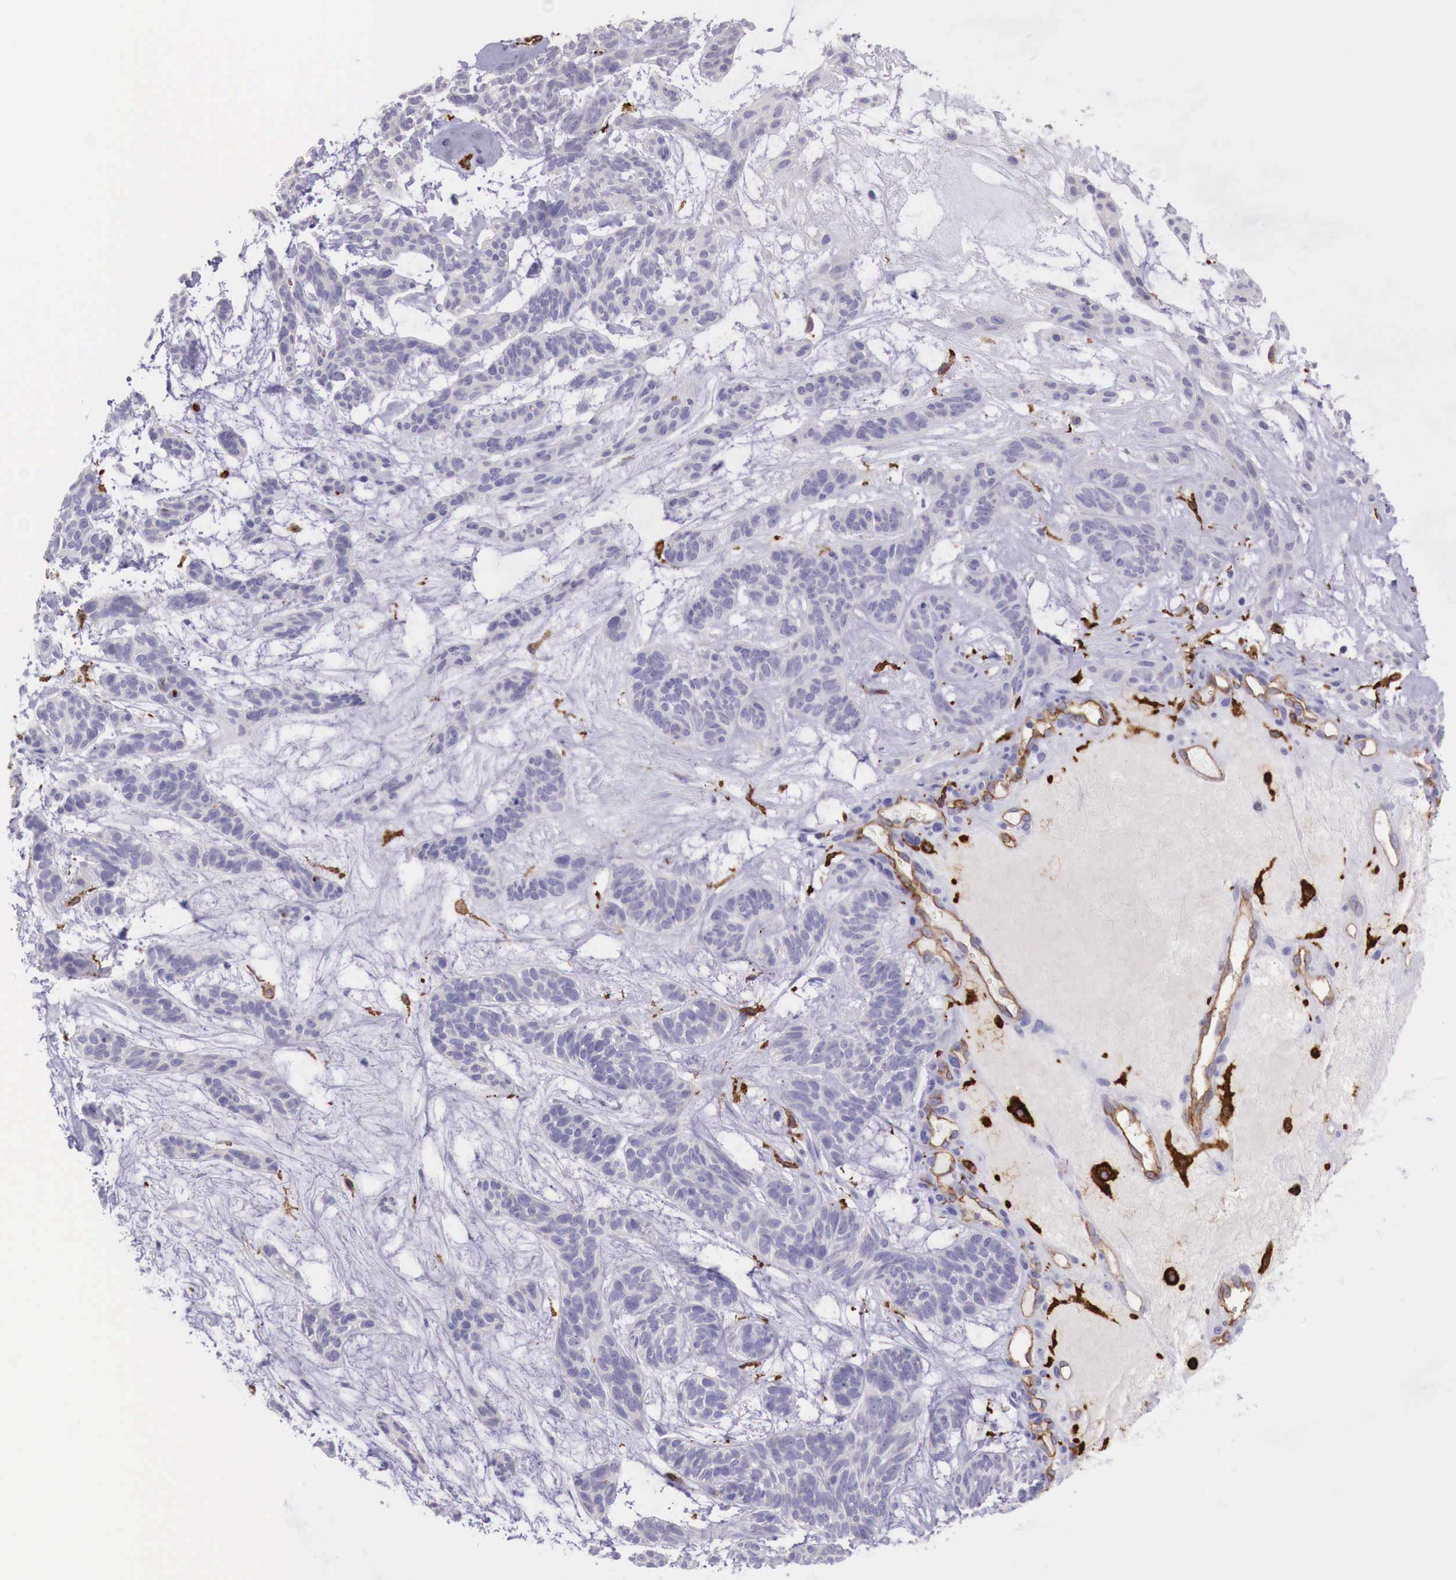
{"staining": {"intensity": "negative", "quantity": "none", "location": "none"}, "tissue": "skin cancer", "cell_type": "Tumor cells", "image_type": "cancer", "snomed": [{"axis": "morphology", "description": "Basal cell carcinoma"}, {"axis": "topography", "description": "Skin"}], "caption": "Skin basal cell carcinoma was stained to show a protein in brown. There is no significant staining in tumor cells.", "gene": "MSR1", "patient": {"sex": "male", "age": 75}}